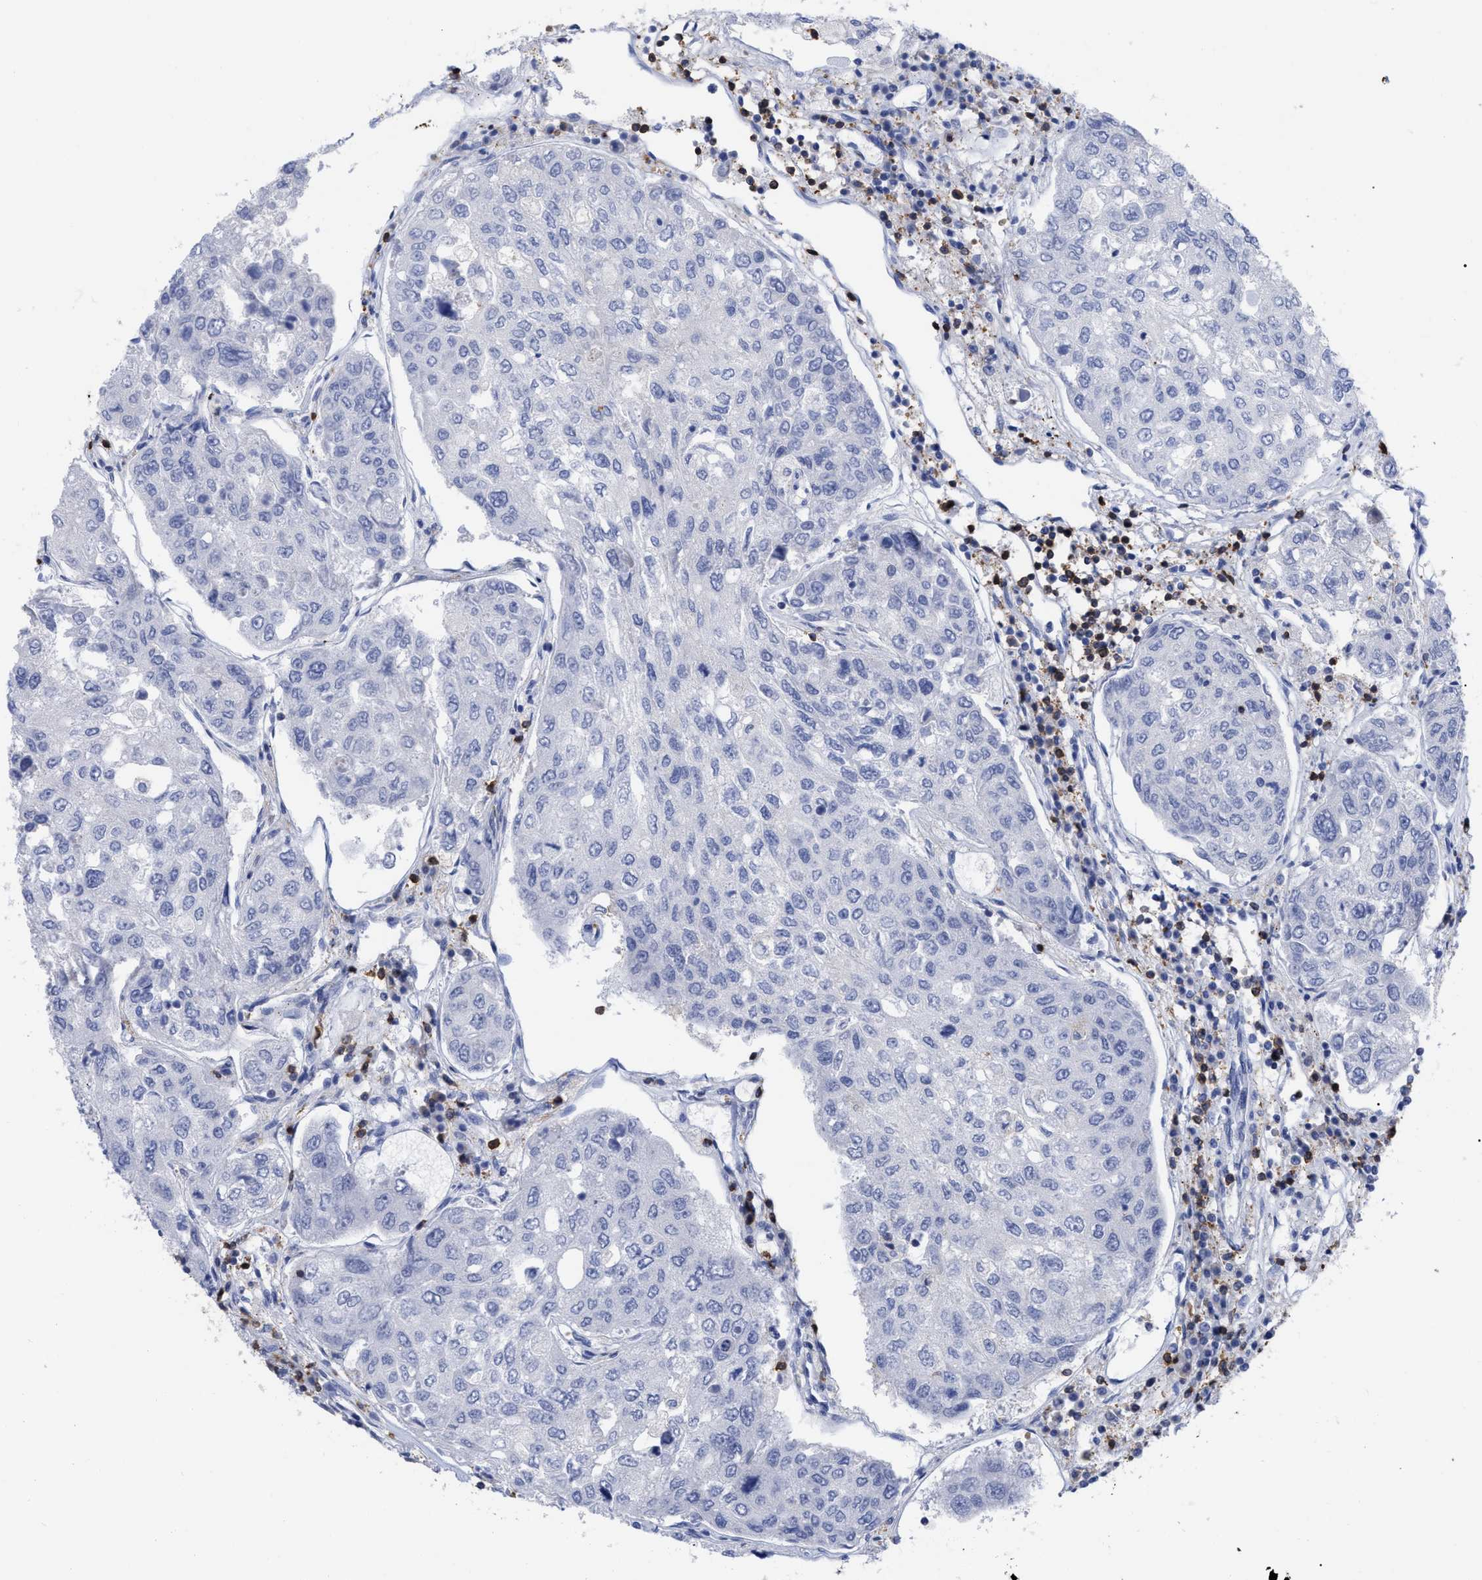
{"staining": {"intensity": "negative", "quantity": "none", "location": "none"}, "tissue": "urothelial cancer", "cell_type": "Tumor cells", "image_type": "cancer", "snomed": [{"axis": "morphology", "description": "Urothelial carcinoma, High grade"}, {"axis": "topography", "description": "Lymph node"}, {"axis": "topography", "description": "Urinary bladder"}], "caption": "This is an immunohistochemistry histopathology image of human urothelial cancer. There is no staining in tumor cells.", "gene": "HCLS1", "patient": {"sex": "male", "age": 51}}